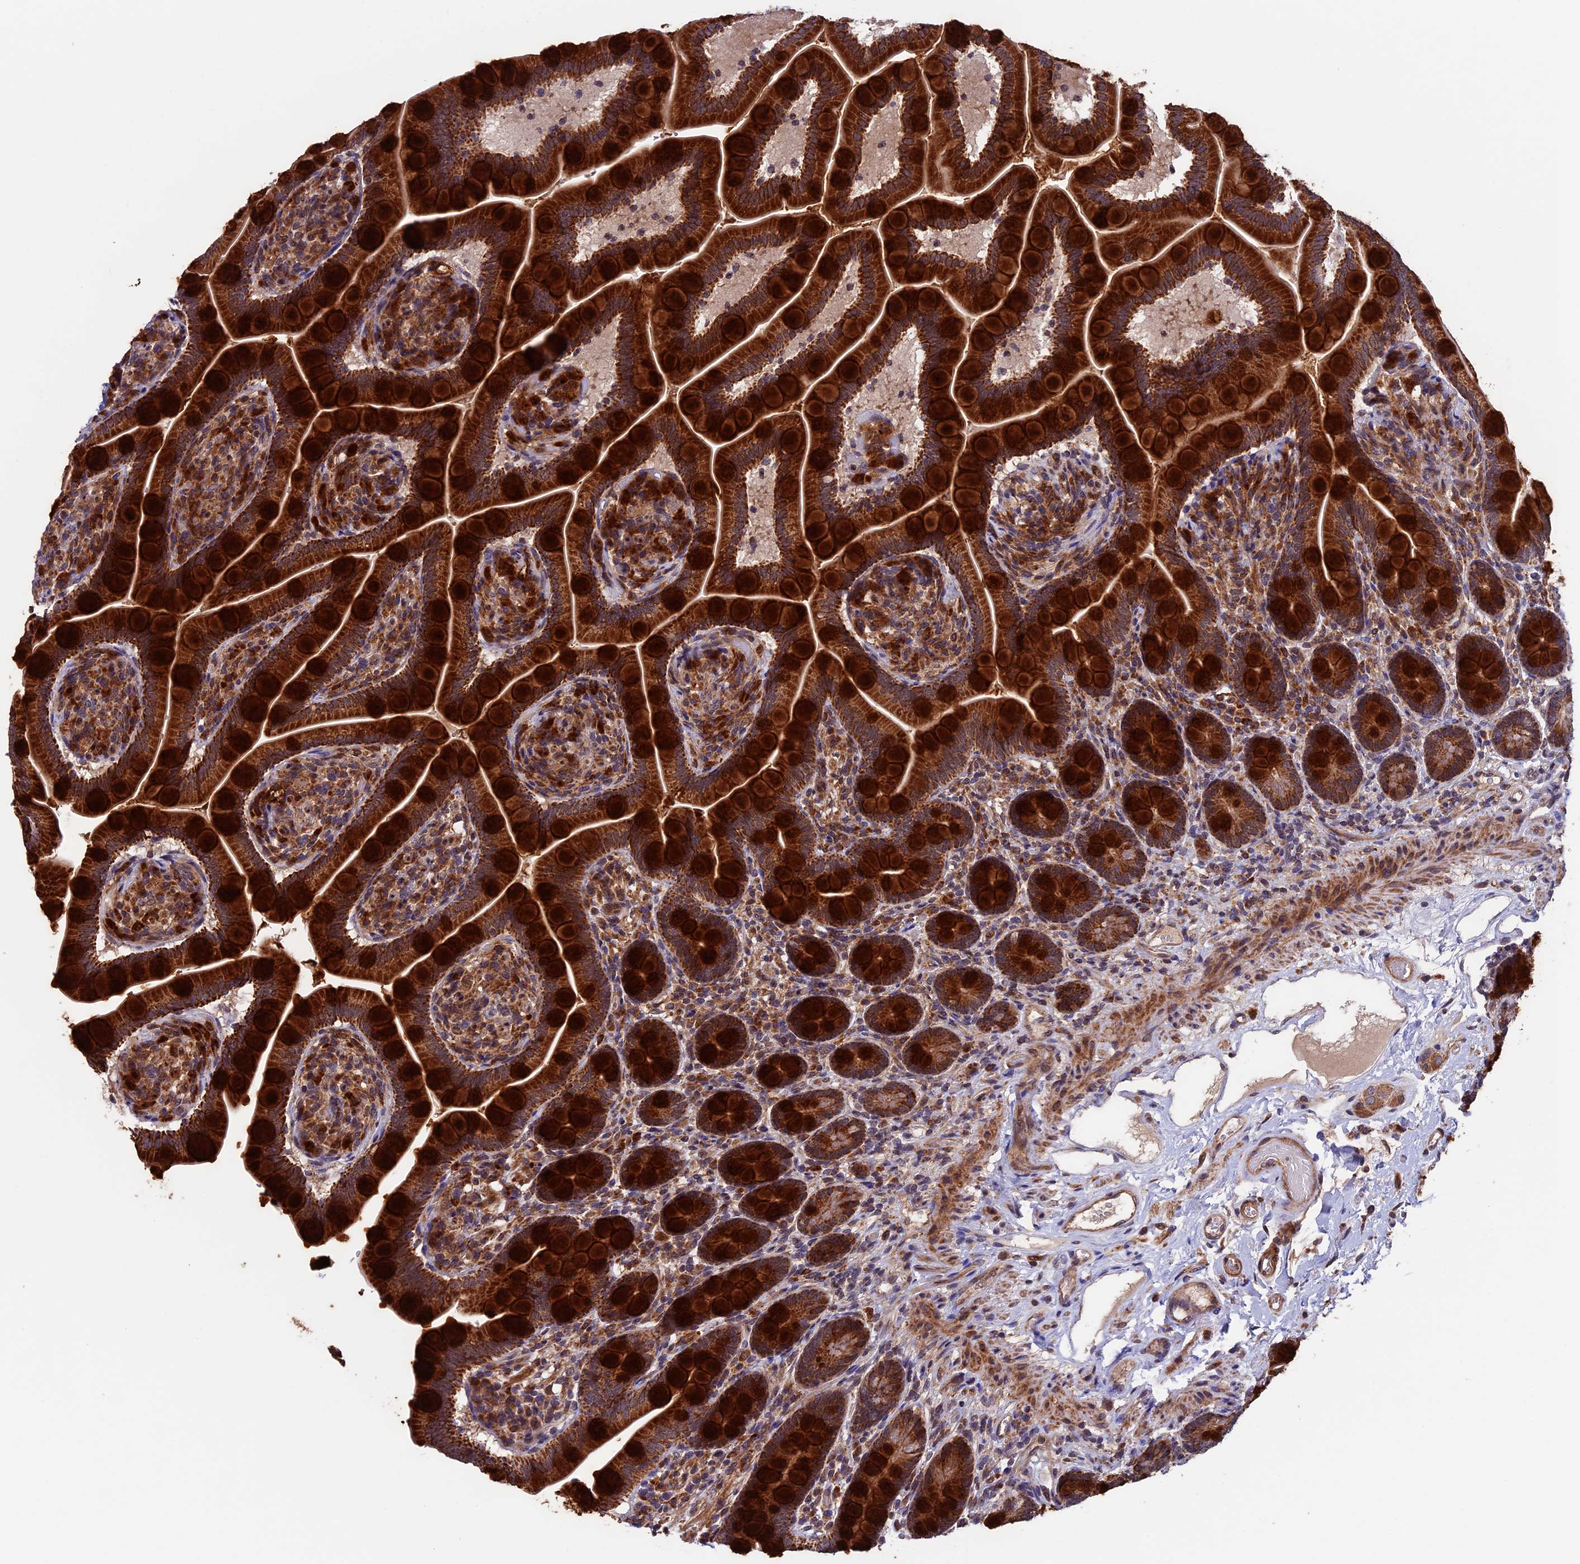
{"staining": {"intensity": "strong", "quantity": ">75%", "location": "cytoplasmic/membranous"}, "tissue": "small intestine", "cell_type": "Glandular cells", "image_type": "normal", "snomed": [{"axis": "morphology", "description": "Normal tissue, NOS"}, {"axis": "topography", "description": "Small intestine"}], "caption": "Approximately >75% of glandular cells in unremarkable small intestine demonstrate strong cytoplasmic/membranous protein positivity as visualized by brown immunohistochemical staining.", "gene": "RNF17", "patient": {"sex": "female", "age": 64}}